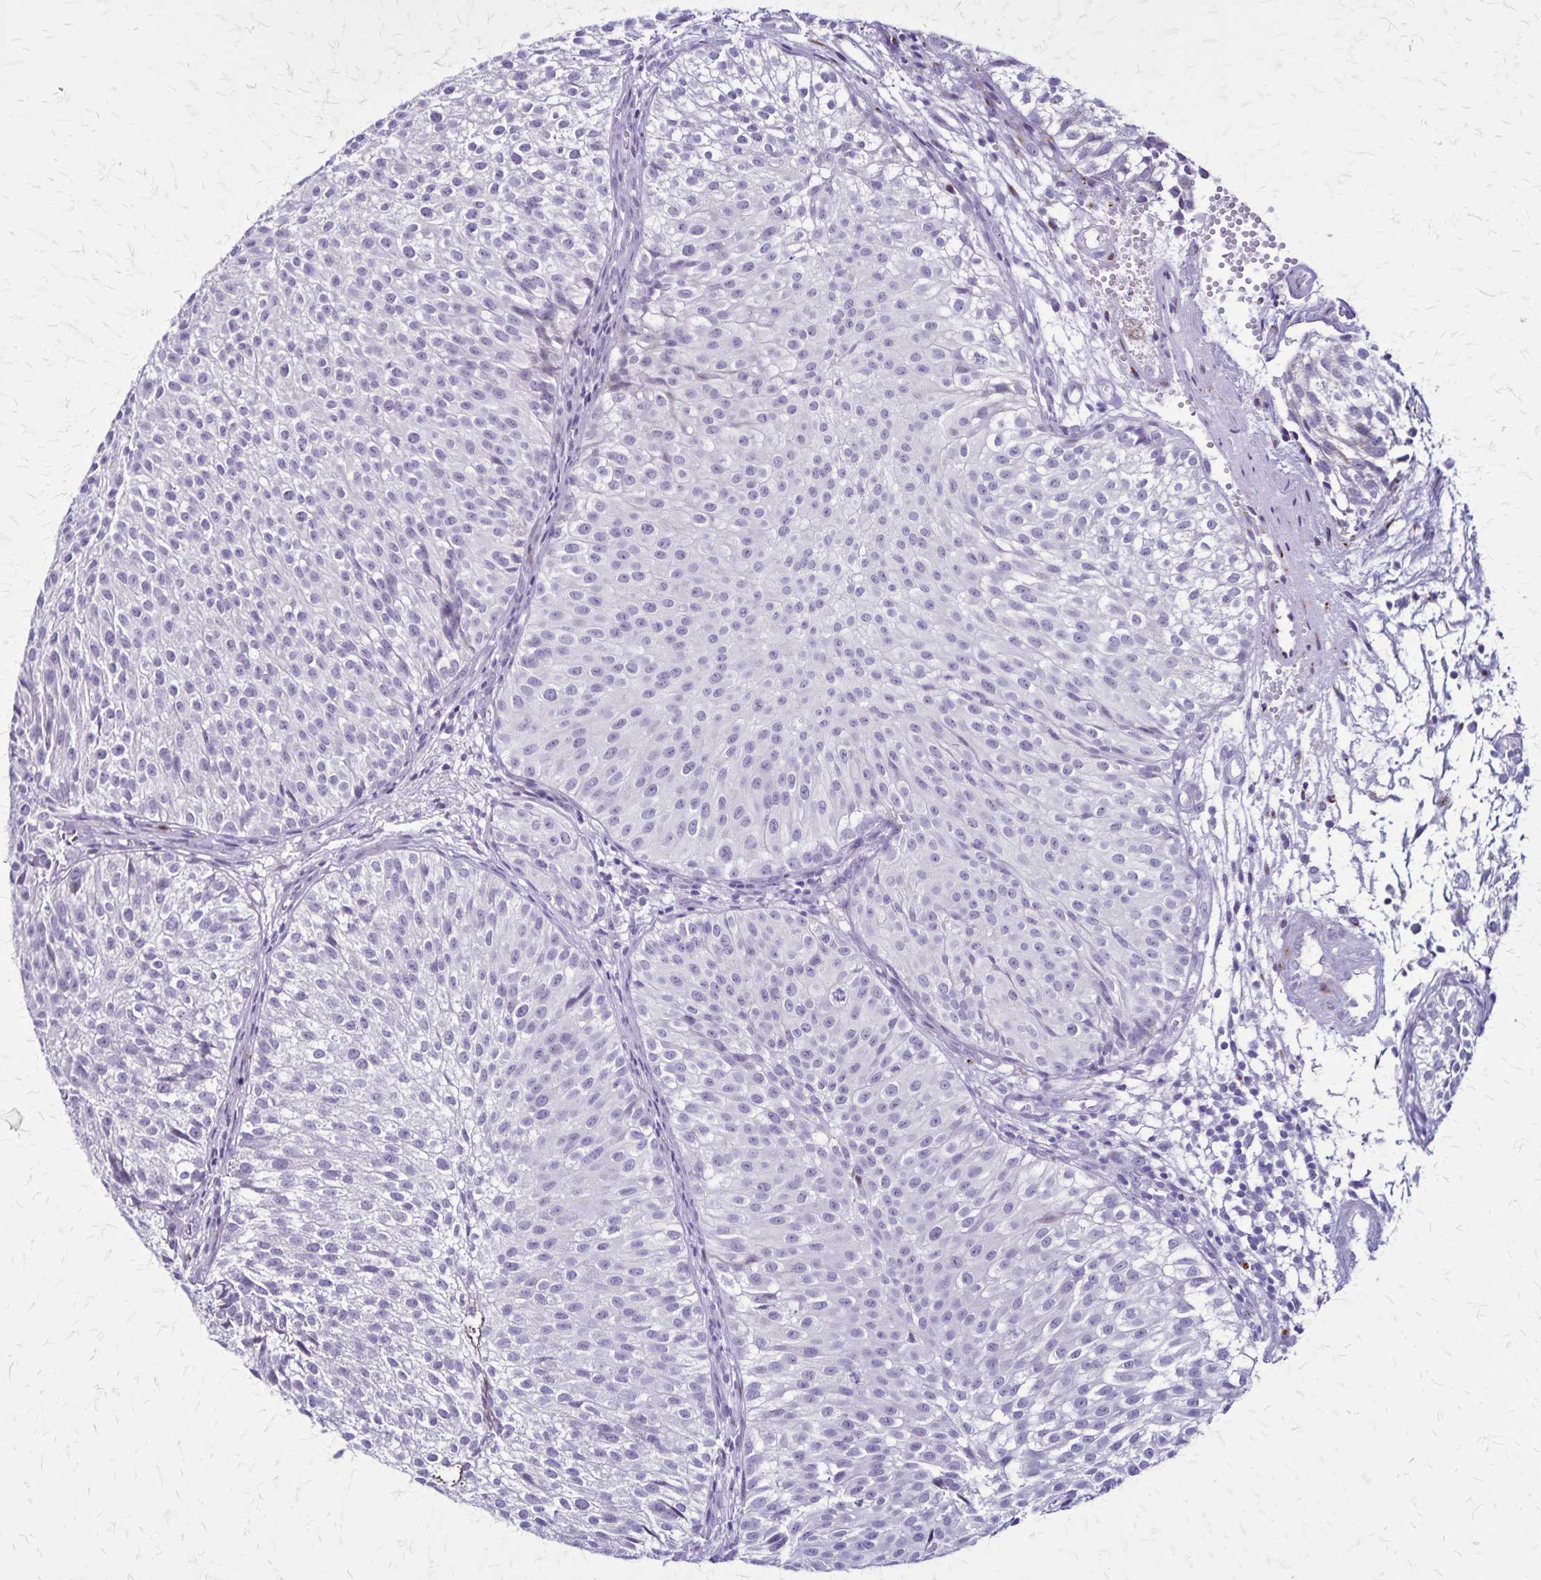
{"staining": {"intensity": "negative", "quantity": "none", "location": "none"}, "tissue": "urothelial cancer", "cell_type": "Tumor cells", "image_type": "cancer", "snomed": [{"axis": "morphology", "description": "Urothelial carcinoma, Low grade"}, {"axis": "topography", "description": "Urinary bladder"}], "caption": "A micrograph of low-grade urothelial carcinoma stained for a protein shows no brown staining in tumor cells.", "gene": "OR51B5", "patient": {"sex": "male", "age": 70}}